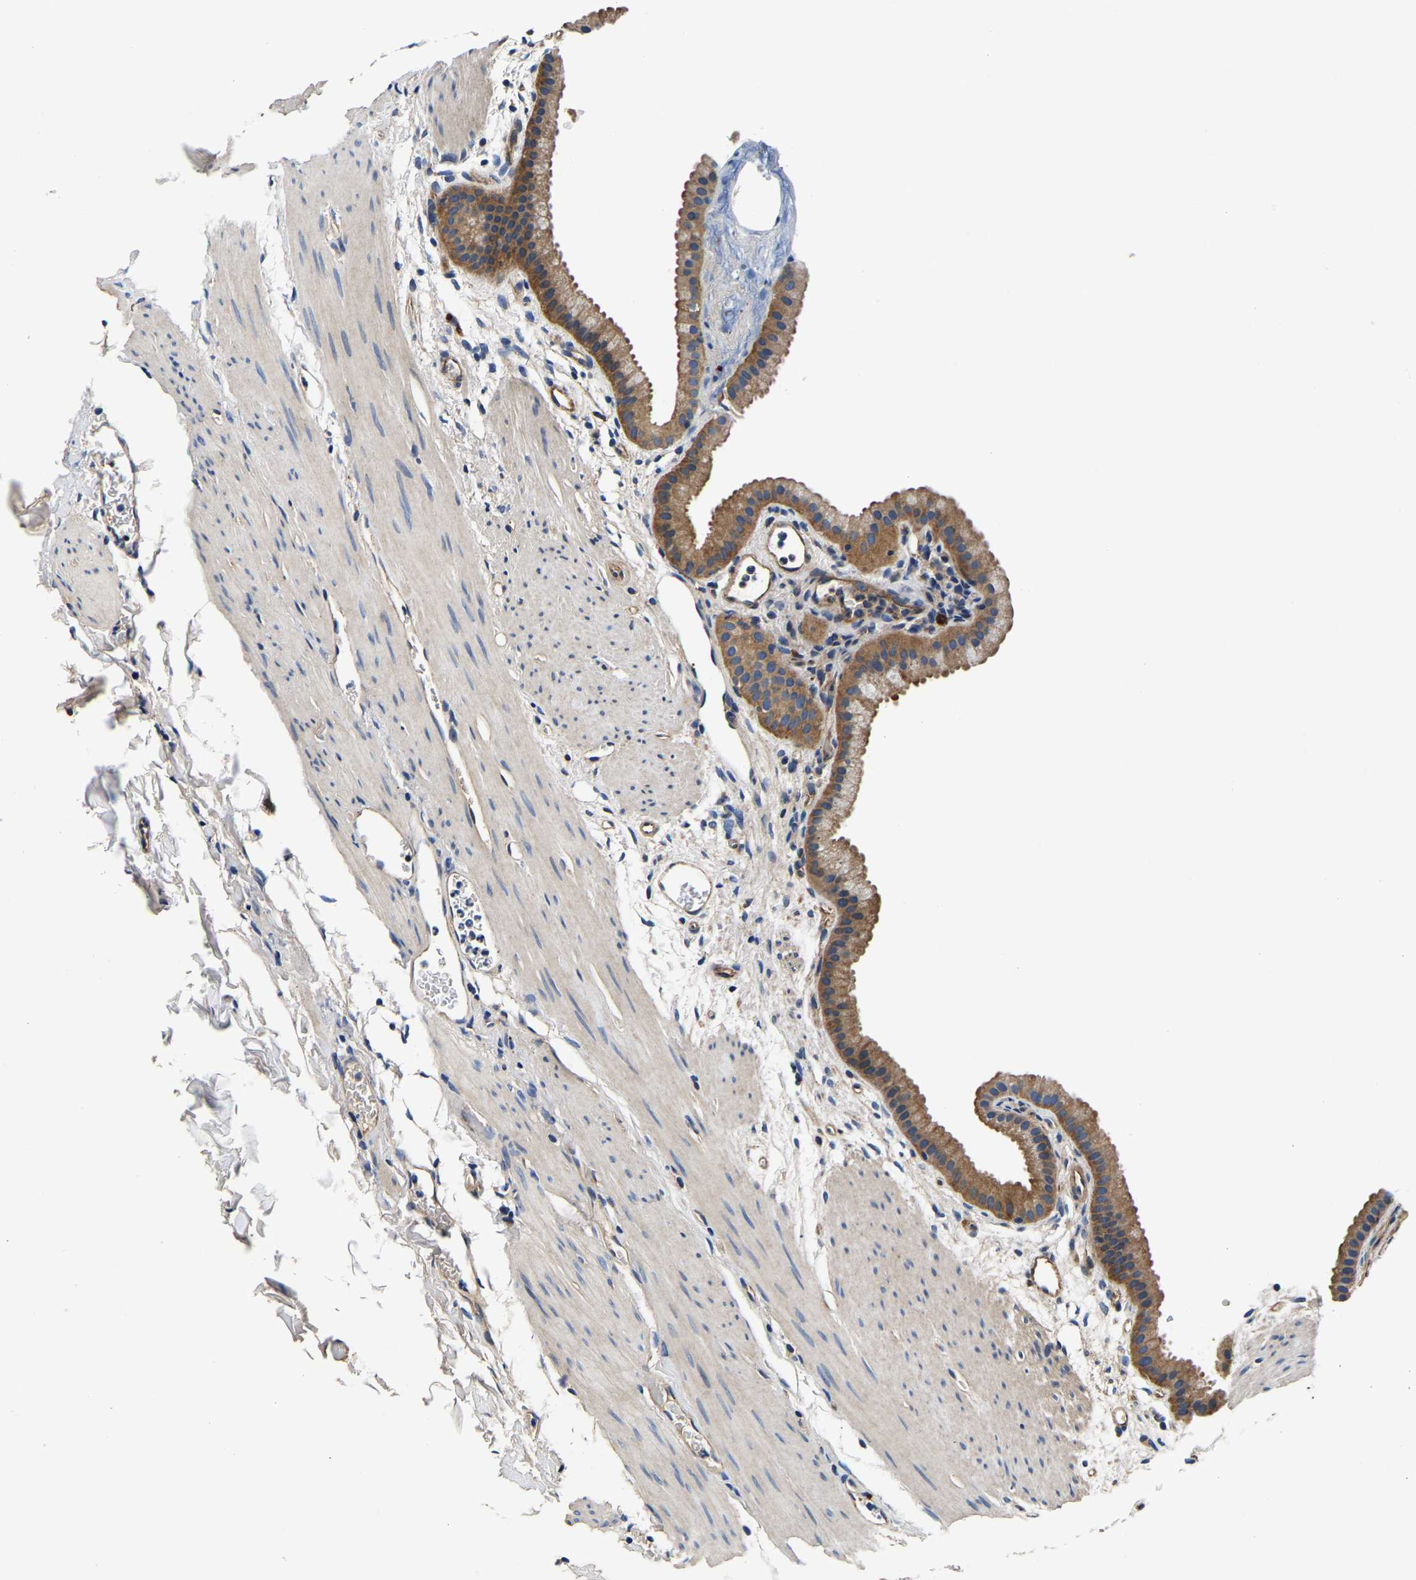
{"staining": {"intensity": "moderate", "quantity": ">75%", "location": "cytoplasmic/membranous"}, "tissue": "gallbladder", "cell_type": "Glandular cells", "image_type": "normal", "snomed": [{"axis": "morphology", "description": "Normal tissue, NOS"}, {"axis": "topography", "description": "Gallbladder"}], "caption": "A brown stain labels moderate cytoplasmic/membranous staining of a protein in glandular cells of benign human gallbladder. (DAB (3,3'-diaminobenzidine) IHC with brightfield microscopy, high magnification).", "gene": "SH3GLB1", "patient": {"sex": "female", "age": 64}}